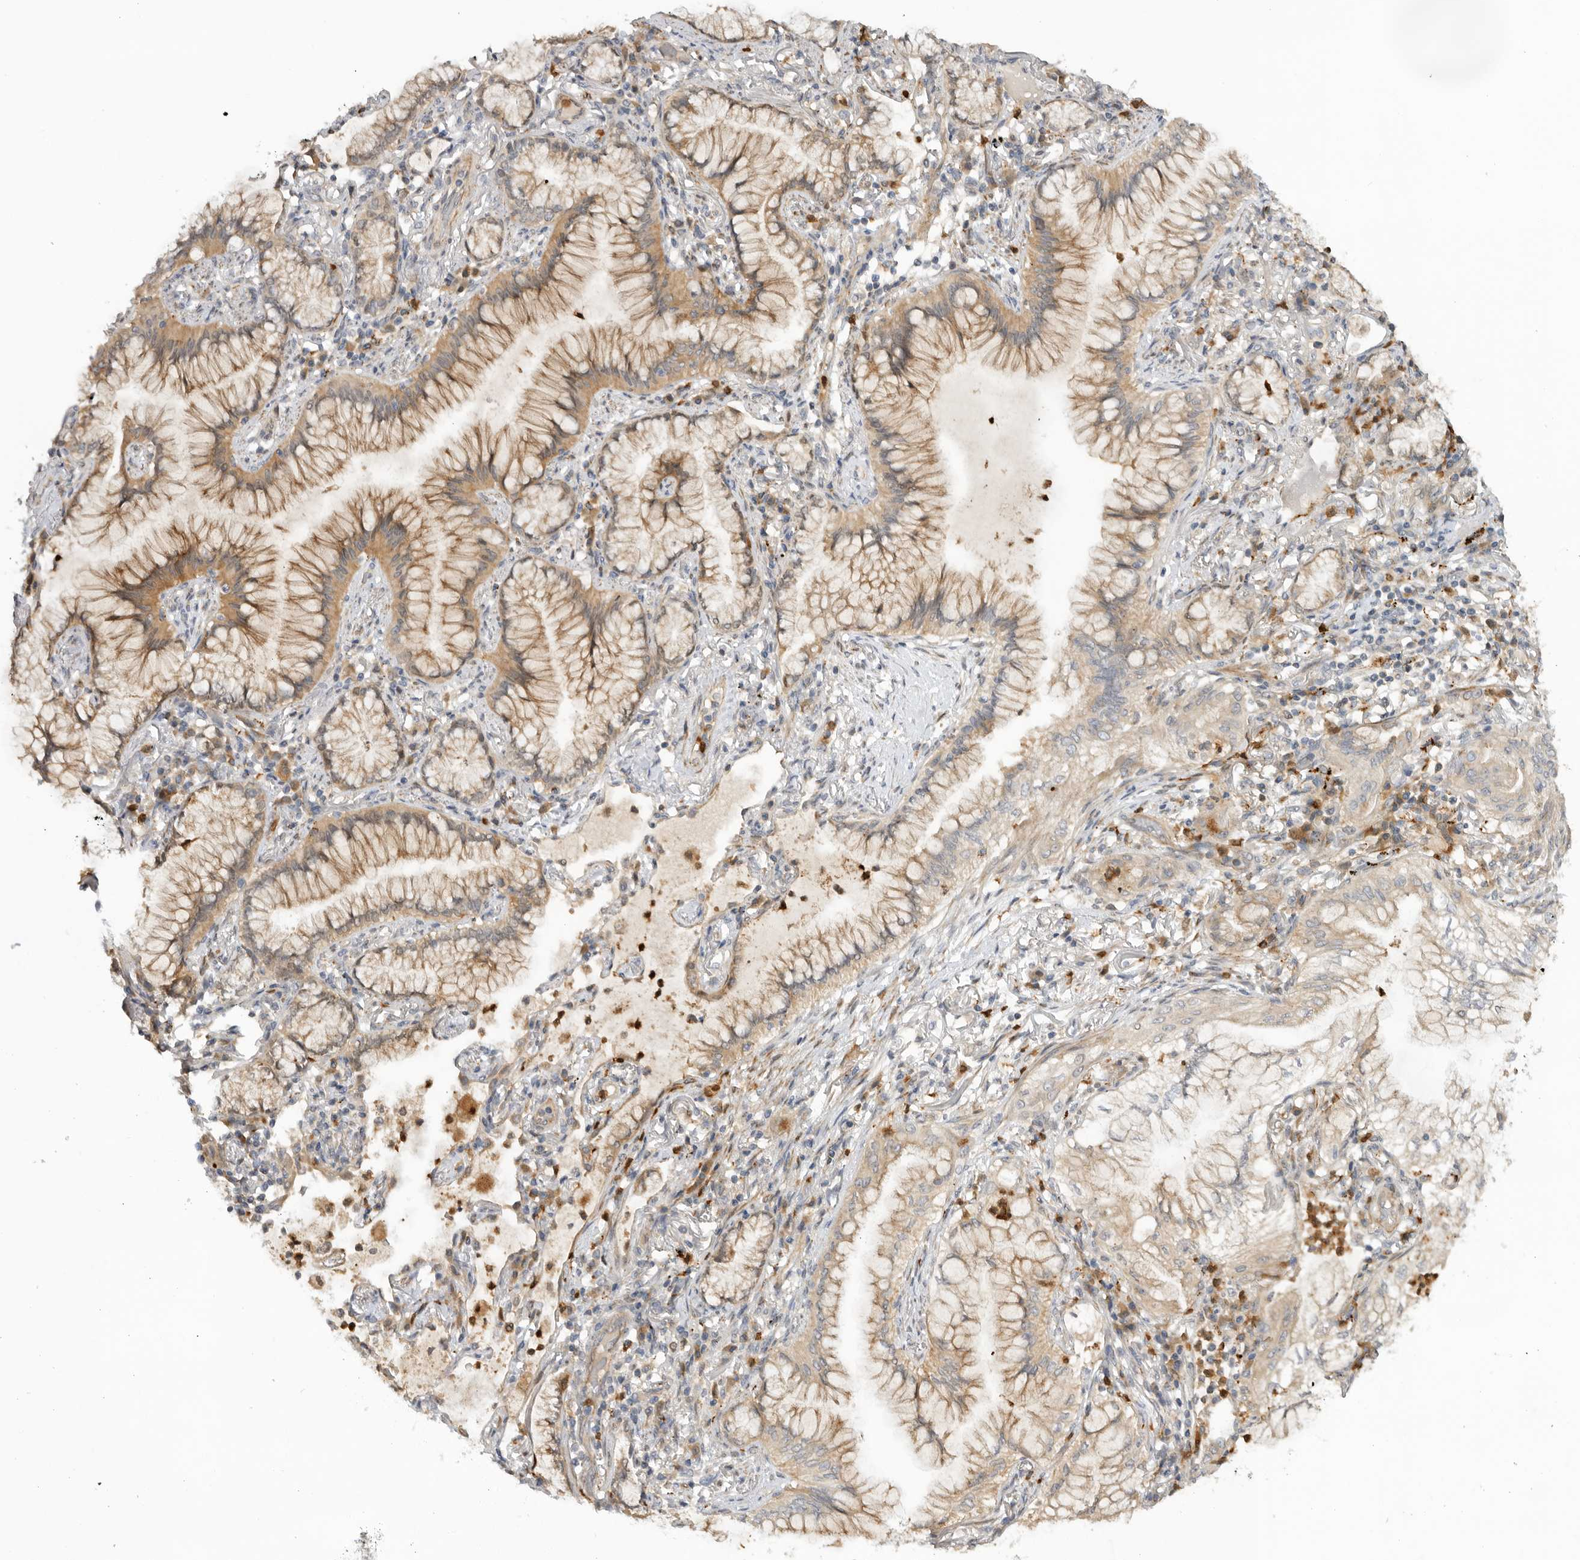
{"staining": {"intensity": "weak", "quantity": ">75%", "location": "cytoplasmic/membranous"}, "tissue": "lung cancer", "cell_type": "Tumor cells", "image_type": "cancer", "snomed": [{"axis": "morphology", "description": "Adenocarcinoma, NOS"}, {"axis": "topography", "description": "Lung"}], "caption": "Tumor cells reveal weak cytoplasmic/membranous expression in about >75% of cells in adenocarcinoma (lung). The staining was performed using DAB (3,3'-diaminobenzidine) to visualize the protein expression in brown, while the nuclei were stained in blue with hematoxylin (Magnification: 20x).", "gene": "GNE", "patient": {"sex": "female", "age": 70}}